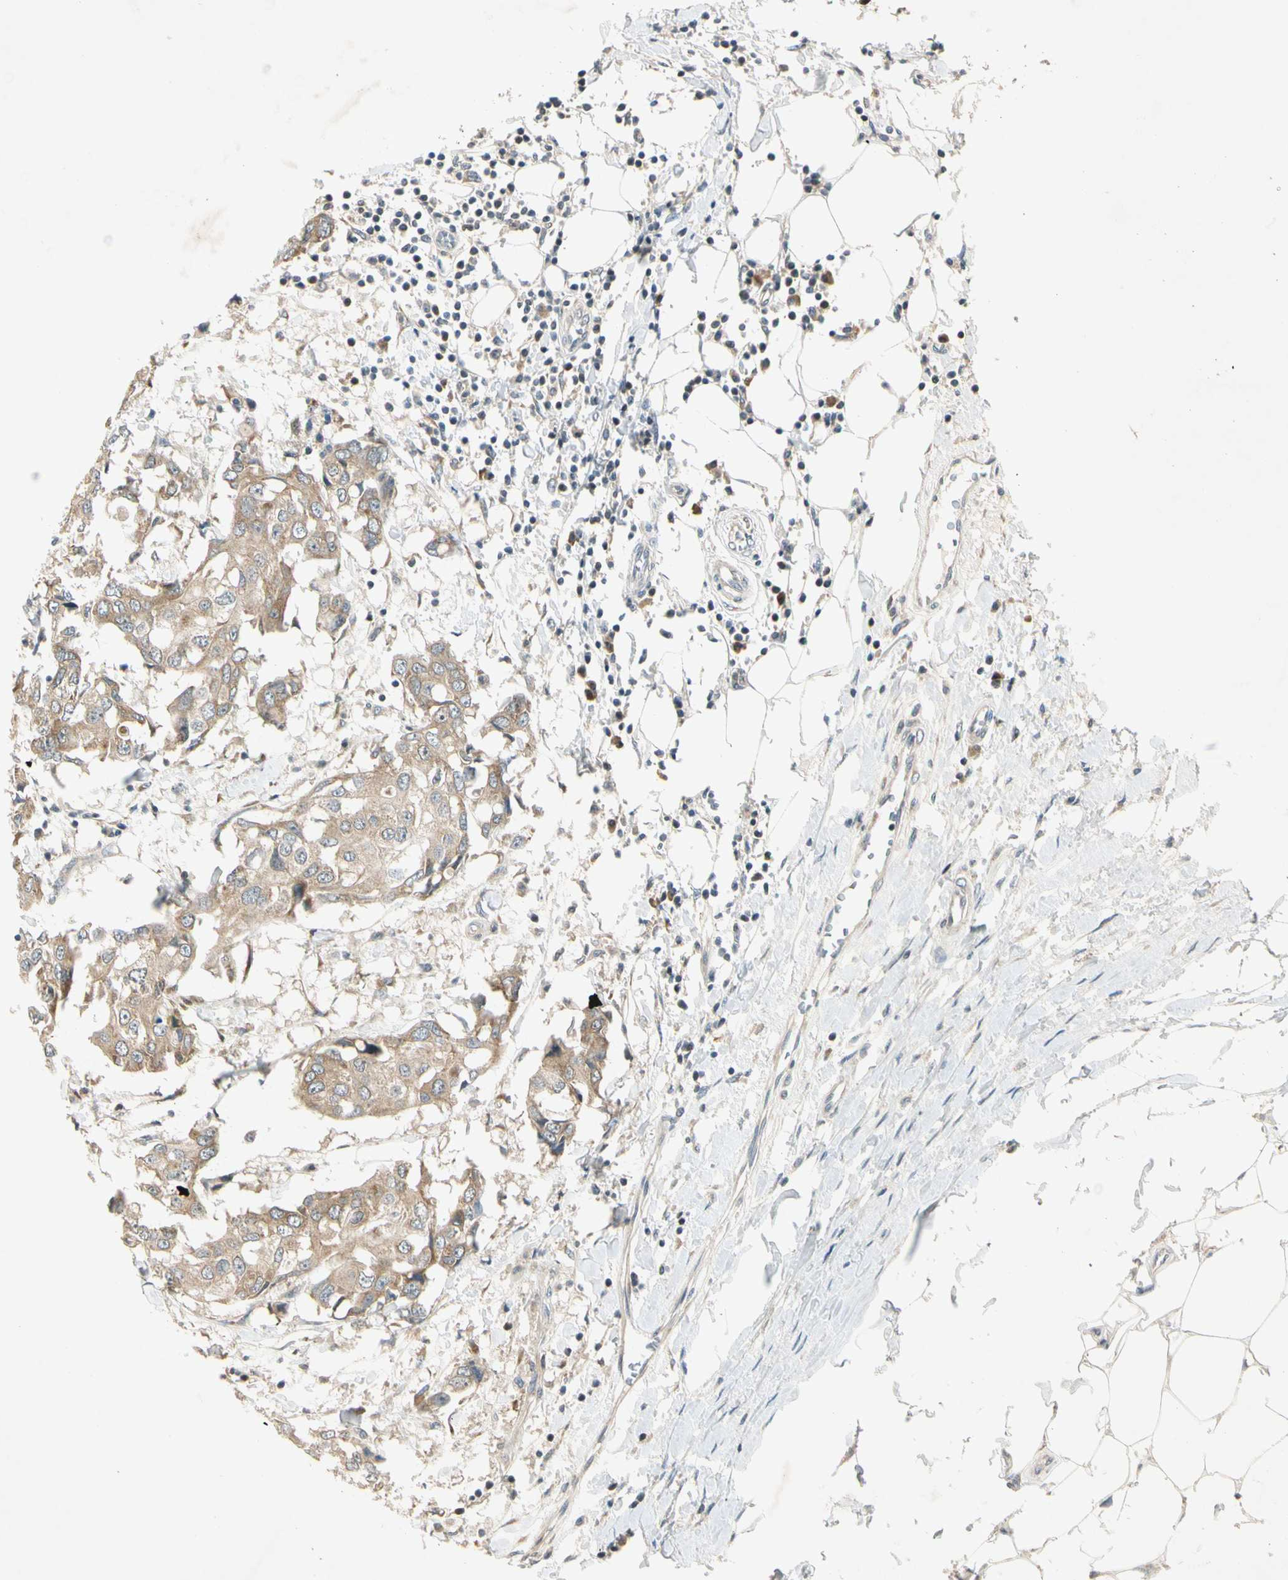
{"staining": {"intensity": "weak", "quantity": ">75%", "location": "cytoplasmic/membranous"}, "tissue": "breast cancer", "cell_type": "Tumor cells", "image_type": "cancer", "snomed": [{"axis": "morphology", "description": "Duct carcinoma"}, {"axis": "topography", "description": "Breast"}], "caption": "Protein analysis of breast cancer (intraductal carcinoma) tissue displays weak cytoplasmic/membranous expression in about >75% of tumor cells.", "gene": "RPS6KB2", "patient": {"sex": "female", "age": 27}}